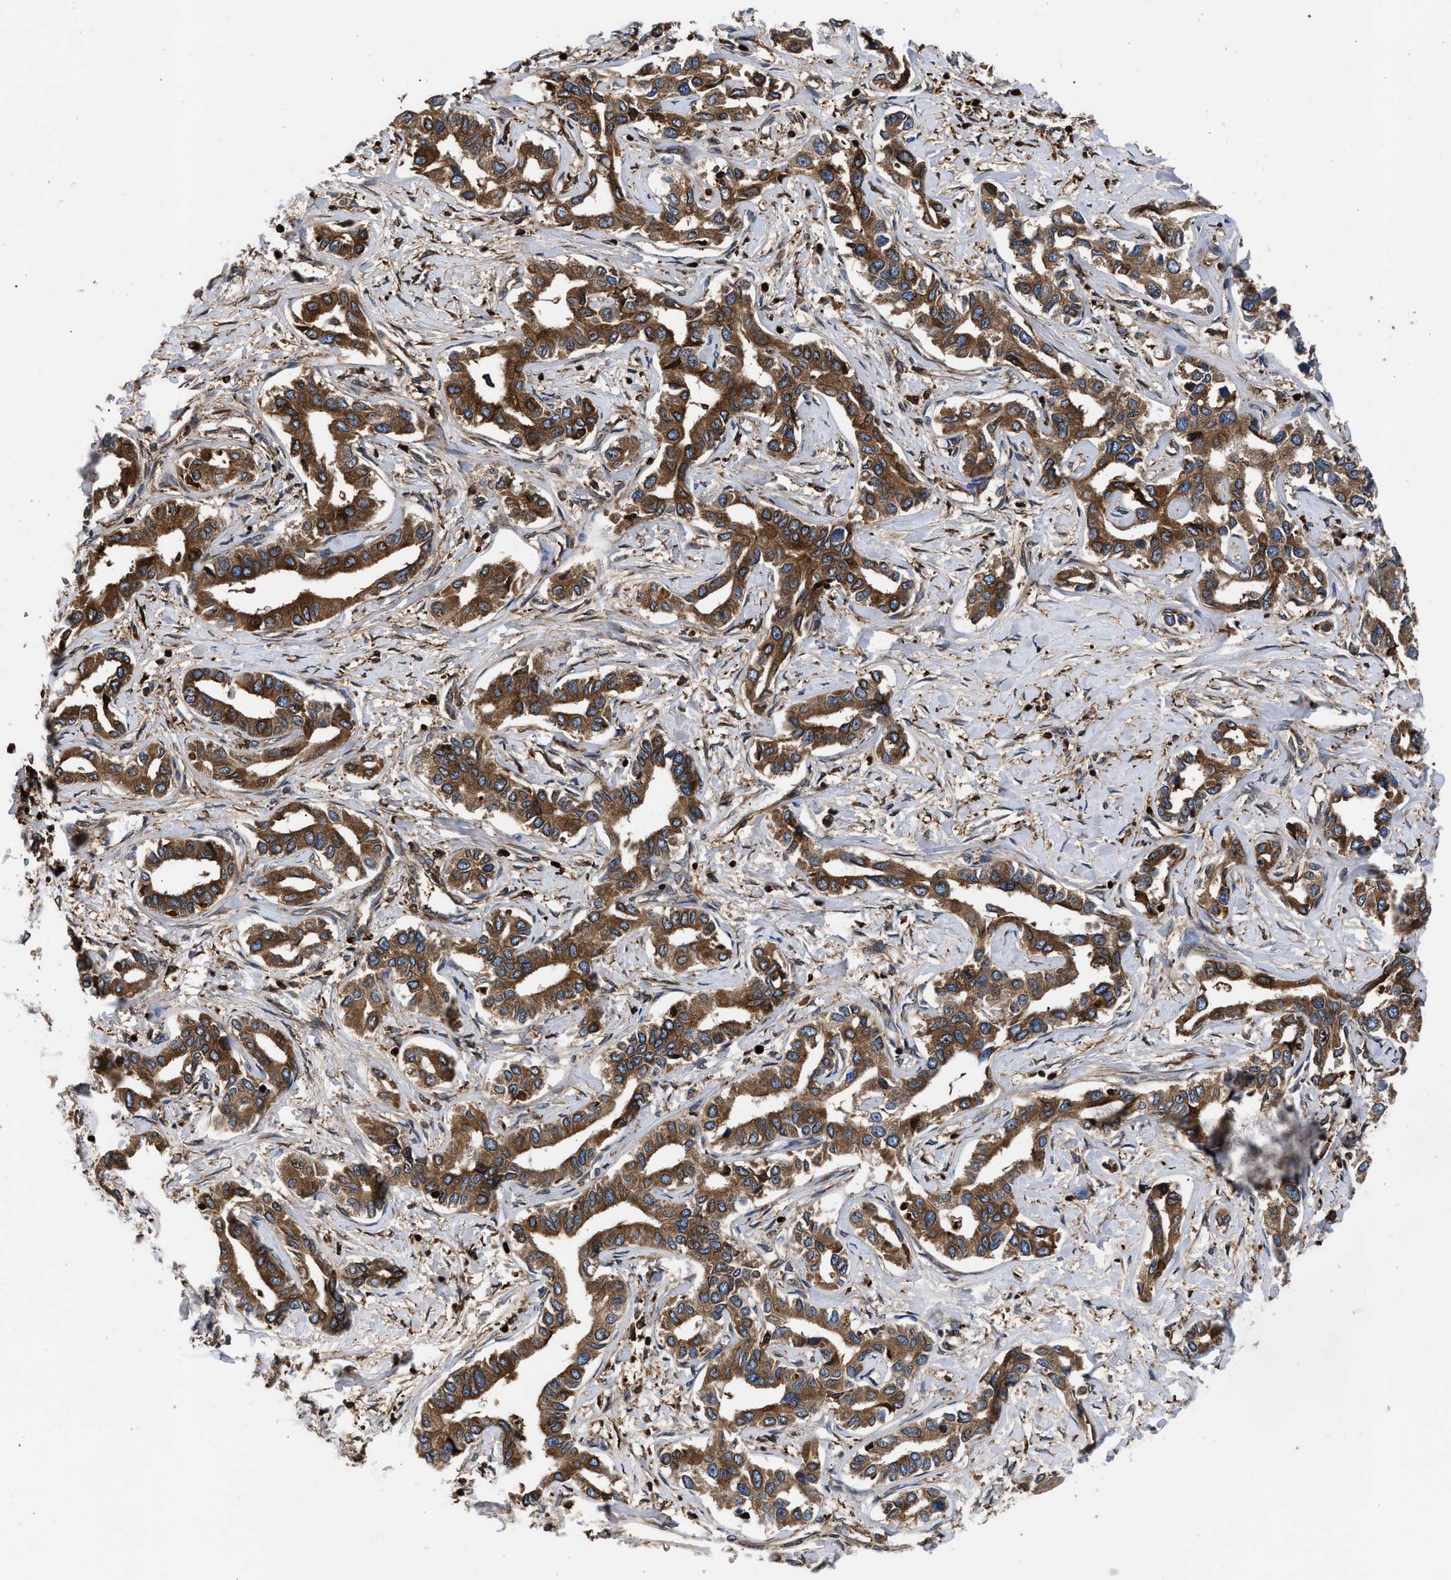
{"staining": {"intensity": "strong", "quantity": ">75%", "location": "cytoplasmic/membranous"}, "tissue": "liver cancer", "cell_type": "Tumor cells", "image_type": "cancer", "snomed": [{"axis": "morphology", "description": "Cholangiocarcinoma"}, {"axis": "topography", "description": "Liver"}], "caption": "This photomicrograph displays immunohistochemistry (IHC) staining of liver cancer, with high strong cytoplasmic/membranous staining in approximately >75% of tumor cells.", "gene": "KYAT1", "patient": {"sex": "male", "age": 59}}